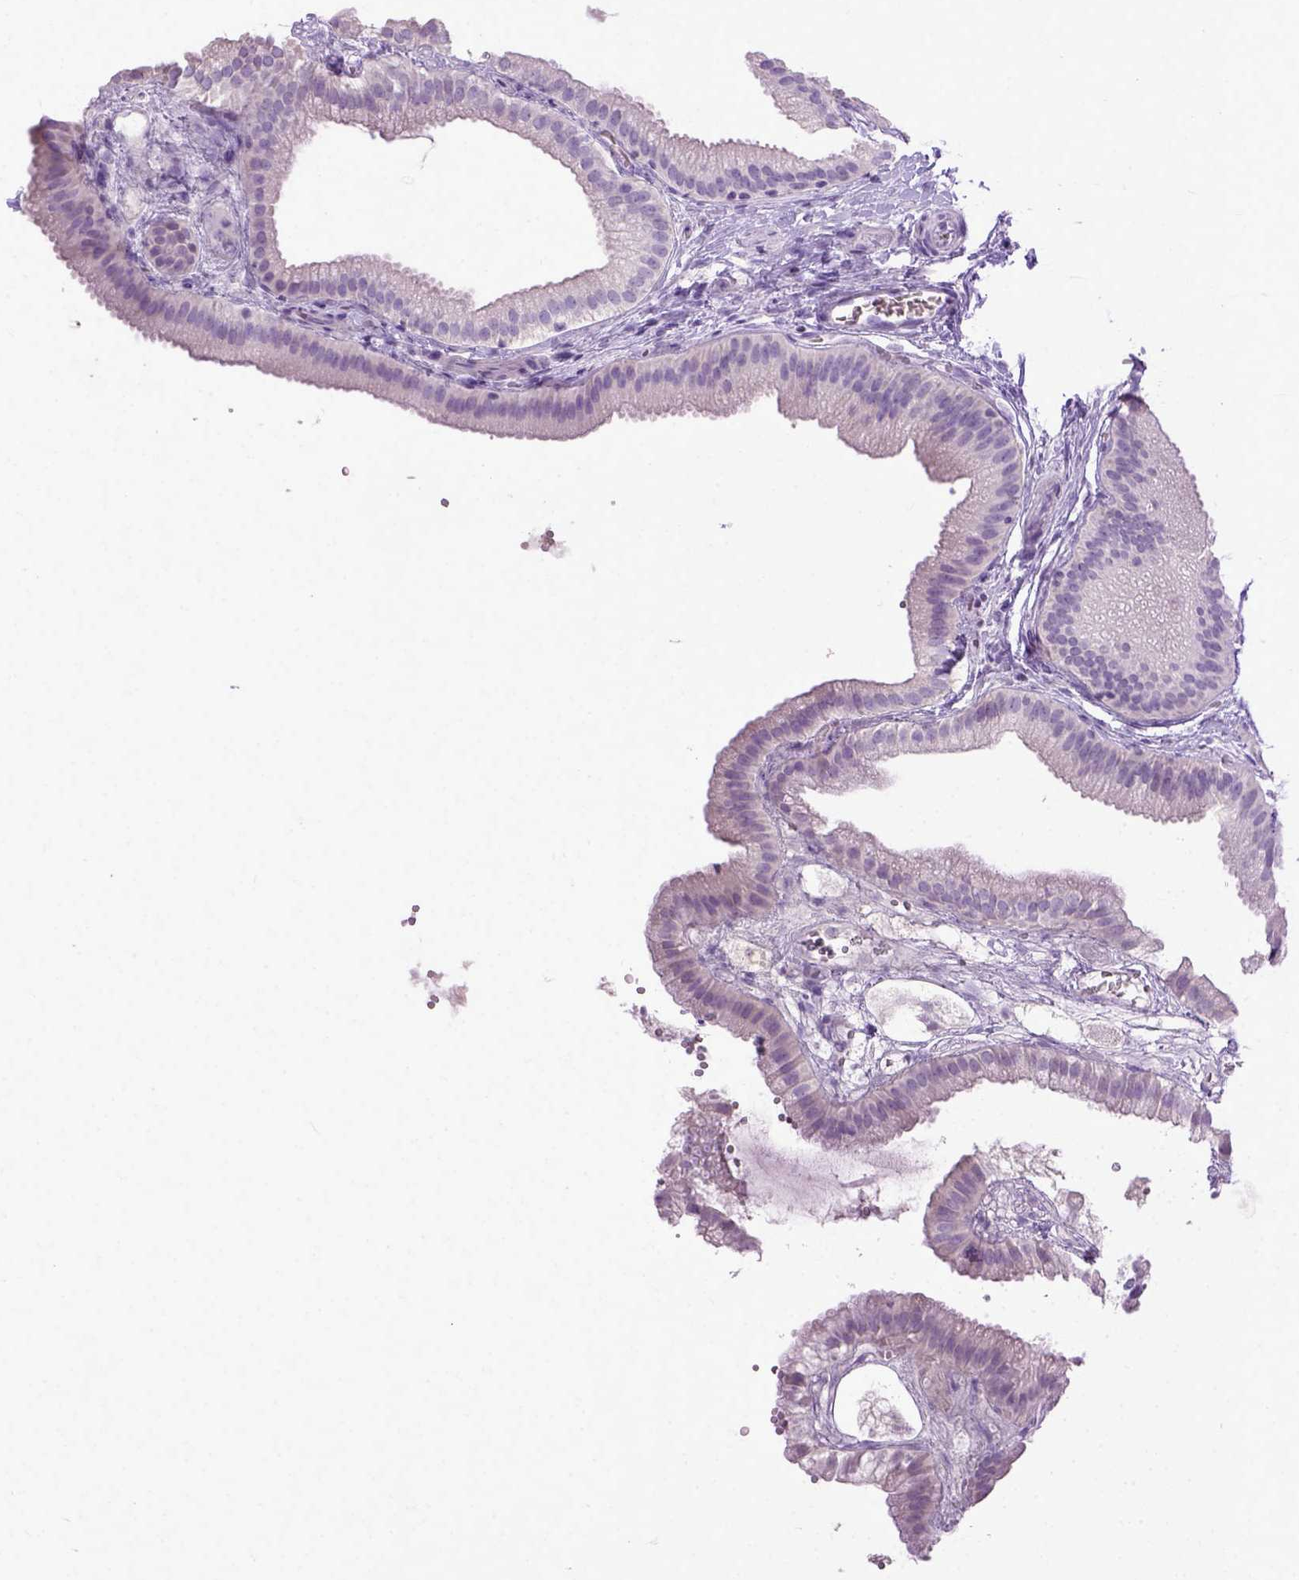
{"staining": {"intensity": "negative", "quantity": "none", "location": "none"}, "tissue": "gallbladder", "cell_type": "Glandular cells", "image_type": "normal", "snomed": [{"axis": "morphology", "description": "Normal tissue, NOS"}, {"axis": "topography", "description": "Gallbladder"}], "caption": "Immunohistochemistry (IHC) of benign human gallbladder exhibits no expression in glandular cells. (Brightfield microscopy of DAB (3,3'-diaminobenzidine) IHC at high magnification).", "gene": "CYP24A1", "patient": {"sex": "female", "age": 63}}